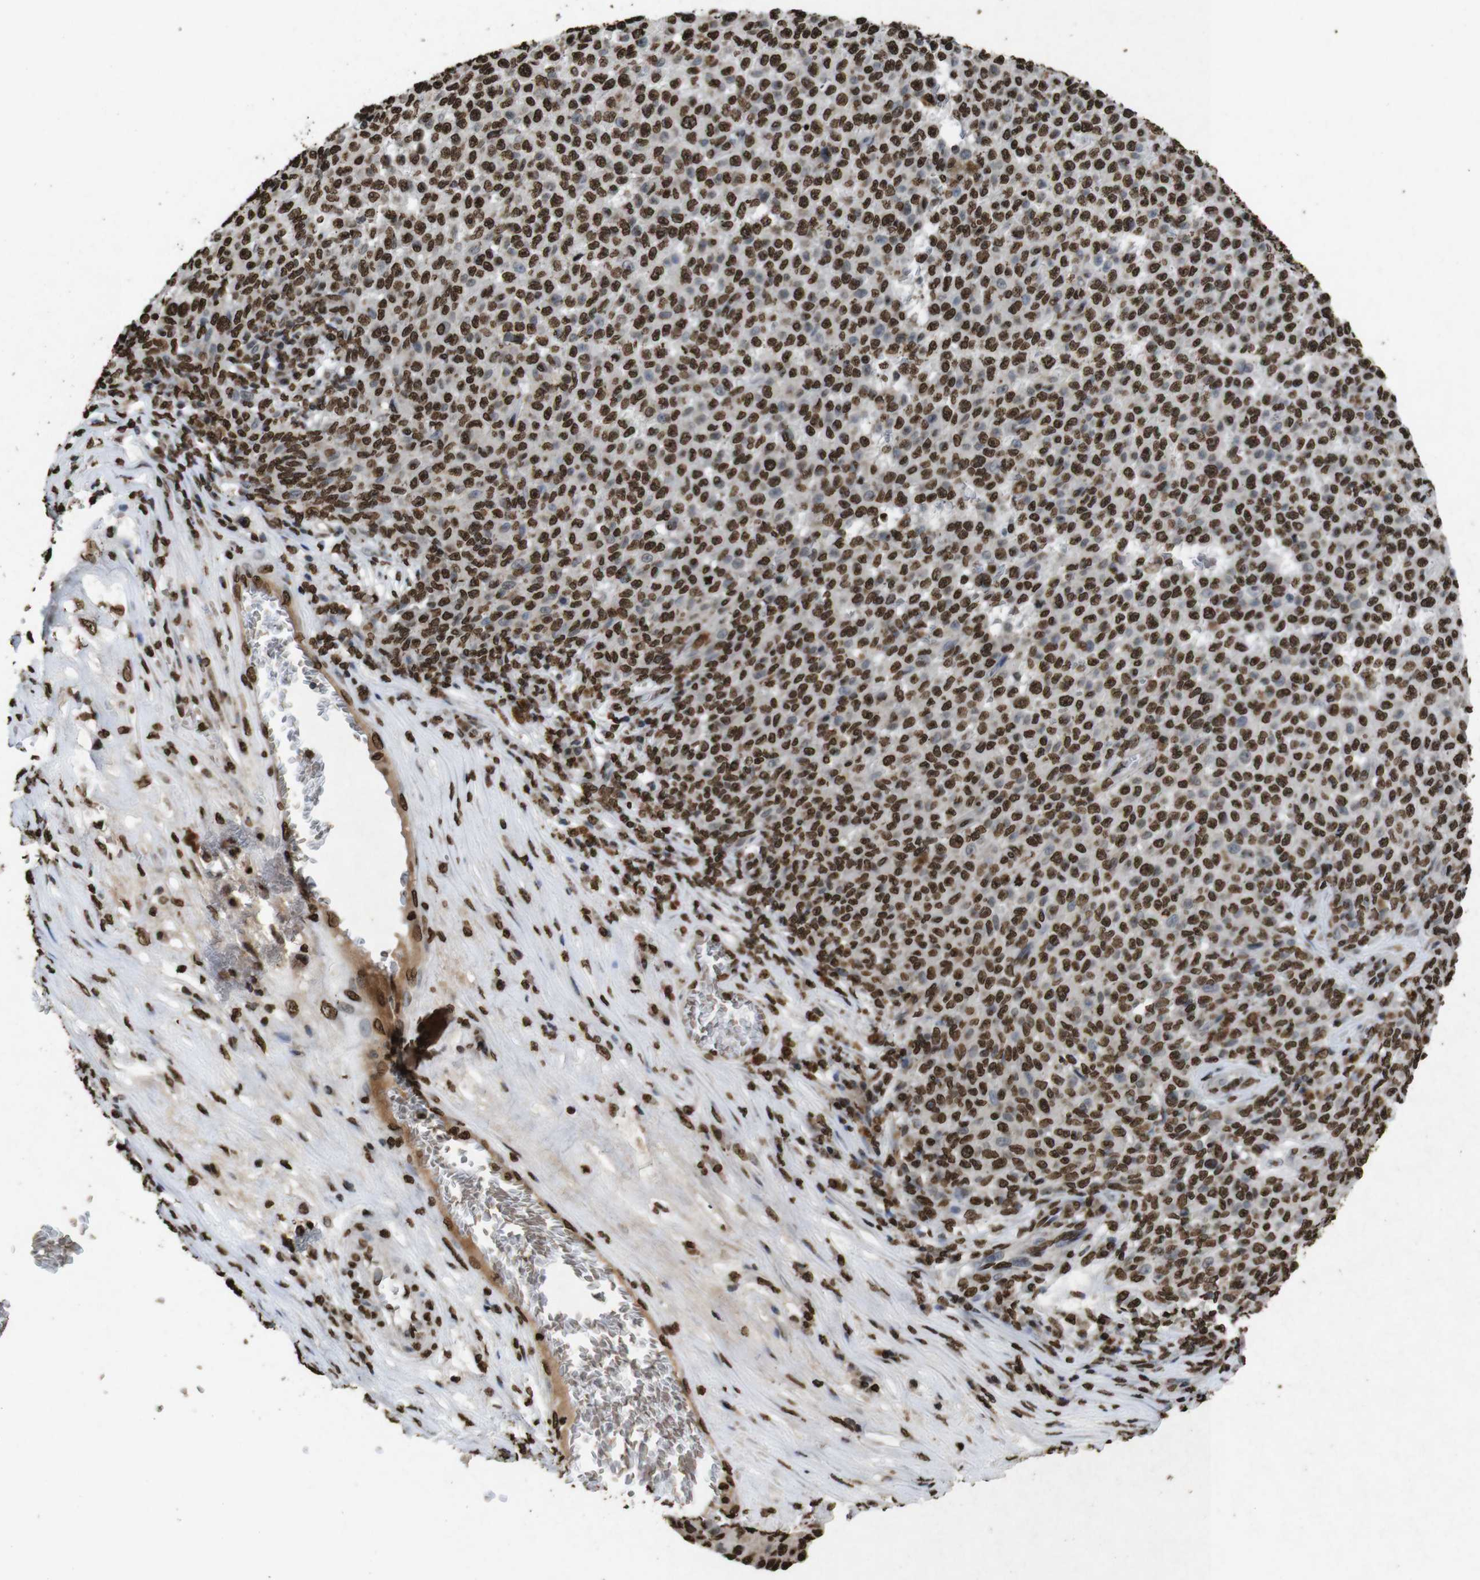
{"staining": {"intensity": "strong", "quantity": ">75%", "location": "nuclear"}, "tissue": "melanoma", "cell_type": "Tumor cells", "image_type": "cancer", "snomed": [{"axis": "morphology", "description": "Malignant melanoma, NOS"}, {"axis": "topography", "description": "Skin"}], "caption": "Protein staining reveals strong nuclear expression in approximately >75% of tumor cells in melanoma. The staining was performed using DAB (3,3'-diaminobenzidine) to visualize the protein expression in brown, while the nuclei were stained in blue with hematoxylin (Magnification: 20x).", "gene": "MDM2", "patient": {"sex": "female", "age": 82}}